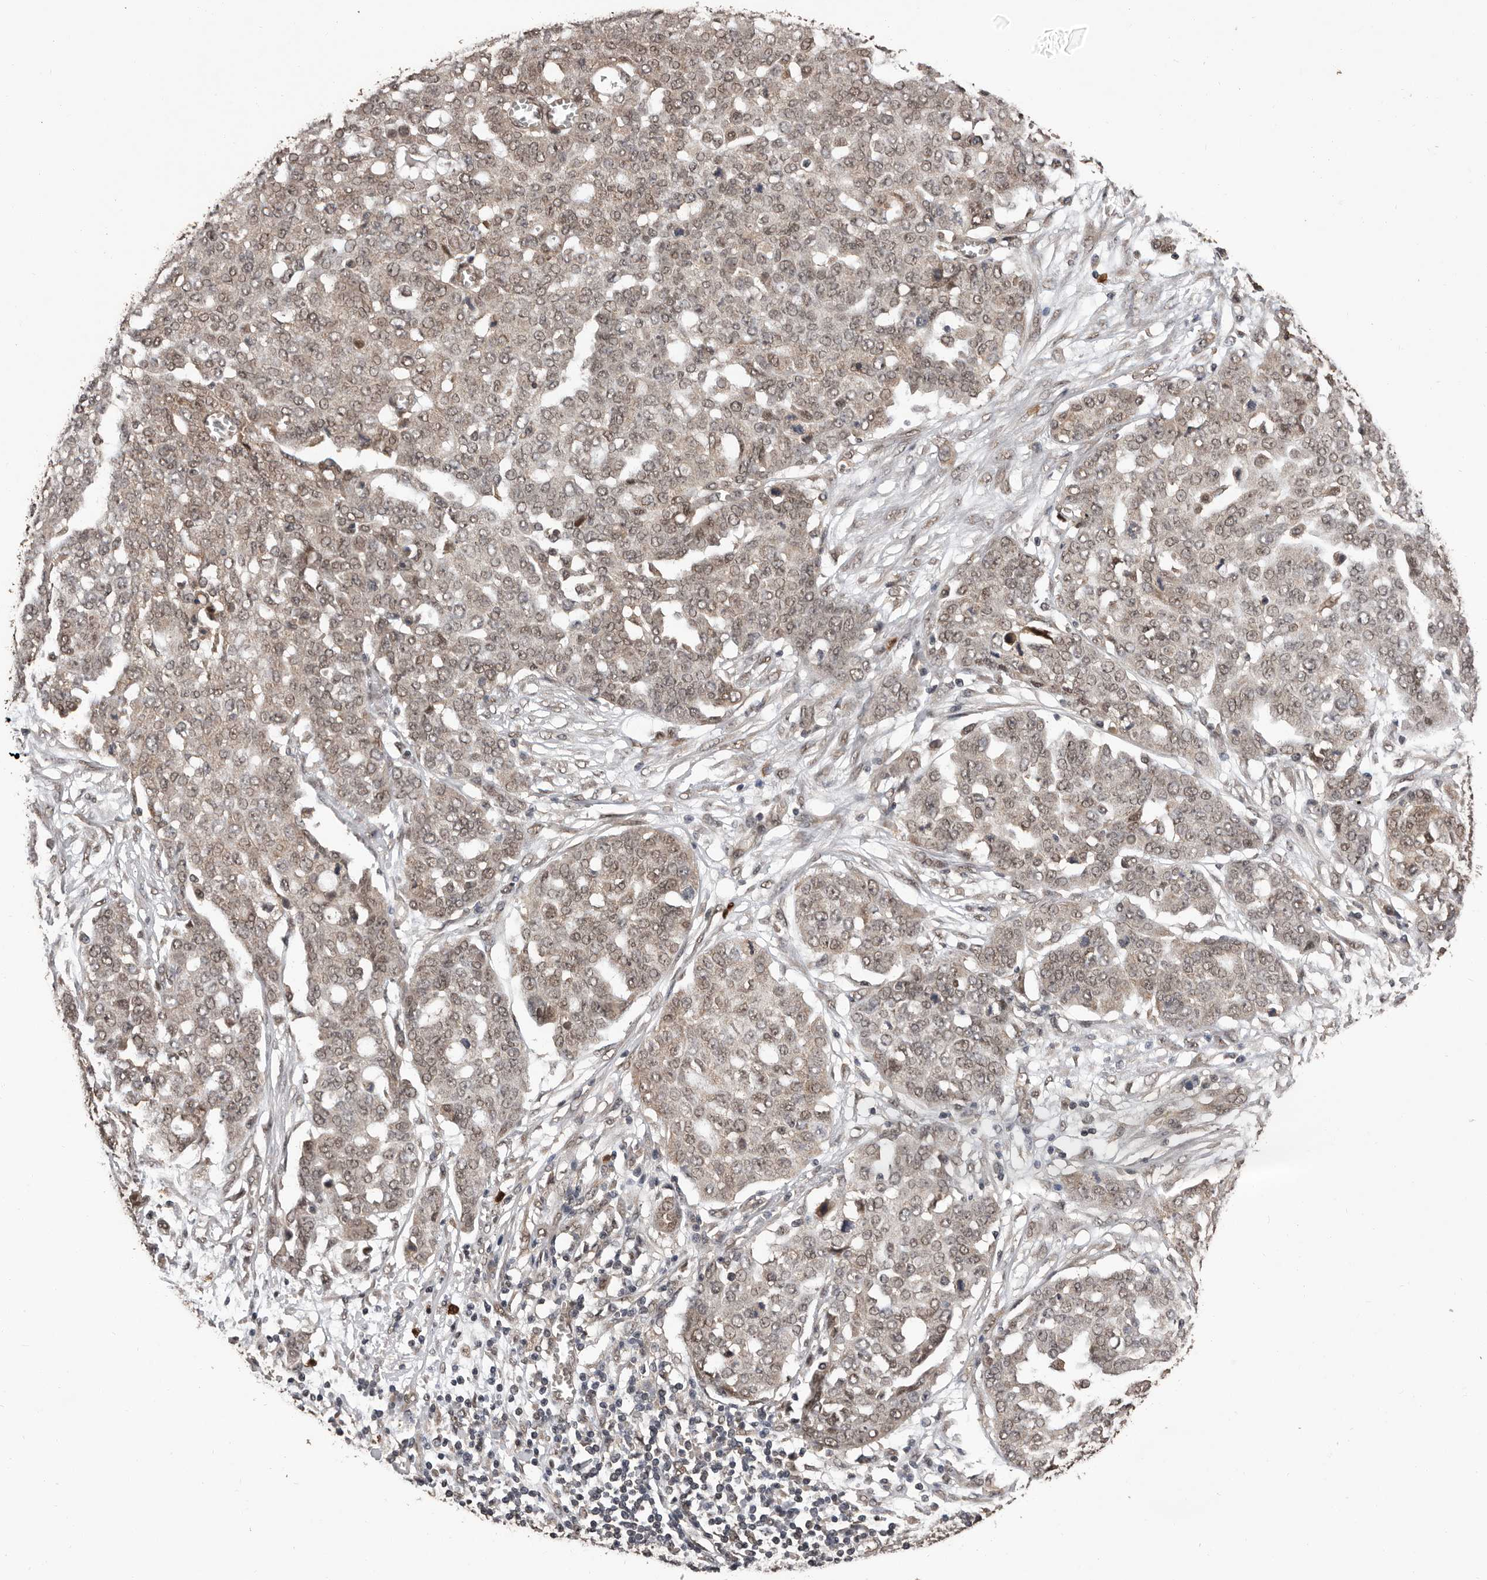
{"staining": {"intensity": "weak", "quantity": "25%-75%", "location": "cytoplasmic/membranous,nuclear"}, "tissue": "ovarian cancer", "cell_type": "Tumor cells", "image_type": "cancer", "snomed": [{"axis": "morphology", "description": "Cystadenocarcinoma, serous, NOS"}, {"axis": "topography", "description": "Soft tissue"}, {"axis": "topography", "description": "Ovary"}], "caption": "A histopathology image of human ovarian cancer (serous cystadenocarcinoma) stained for a protein displays weak cytoplasmic/membranous and nuclear brown staining in tumor cells.", "gene": "VPS37A", "patient": {"sex": "female", "age": 57}}